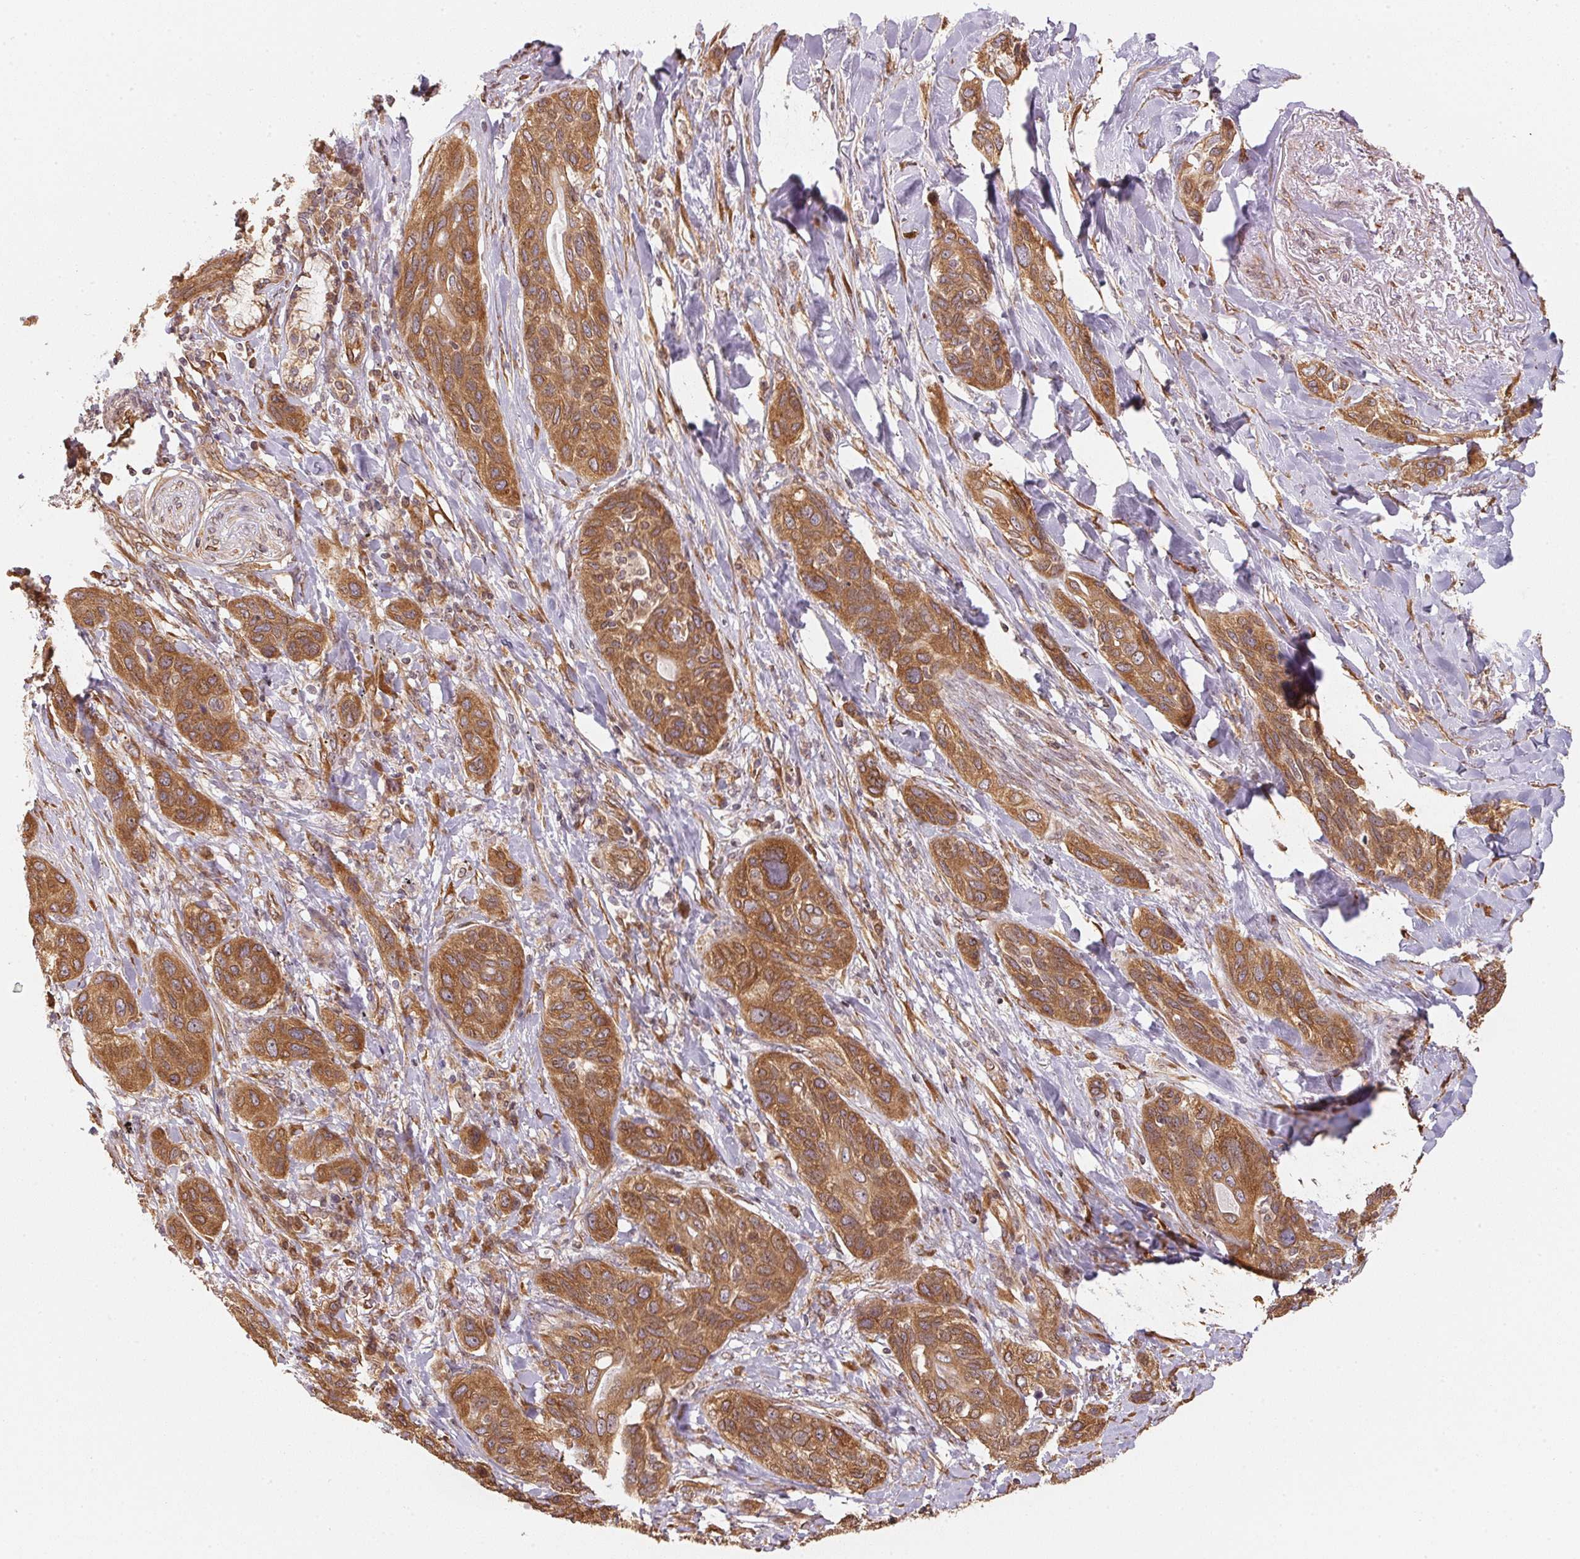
{"staining": {"intensity": "strong", "quantity": ">75%", "location": "cytoplasmic/membranous"}, "tissue": "lung cancer", "cell_type": "Tumor cells", "image_type": "cancer", "snomed": [{"axis": "morphology", "description": "Squamous cell carcinoma, NOS"}, {"axis": "topography", "description": "Lung"}], "caption": "A photomicrograph of human lung cancer (squamous cell carcinoma) stained for a protein displays strong cytoplasmic/membranous brown staining in tumor cells.", "gene": "STRN4", "patient": {"sex": "female", "age": 70}}